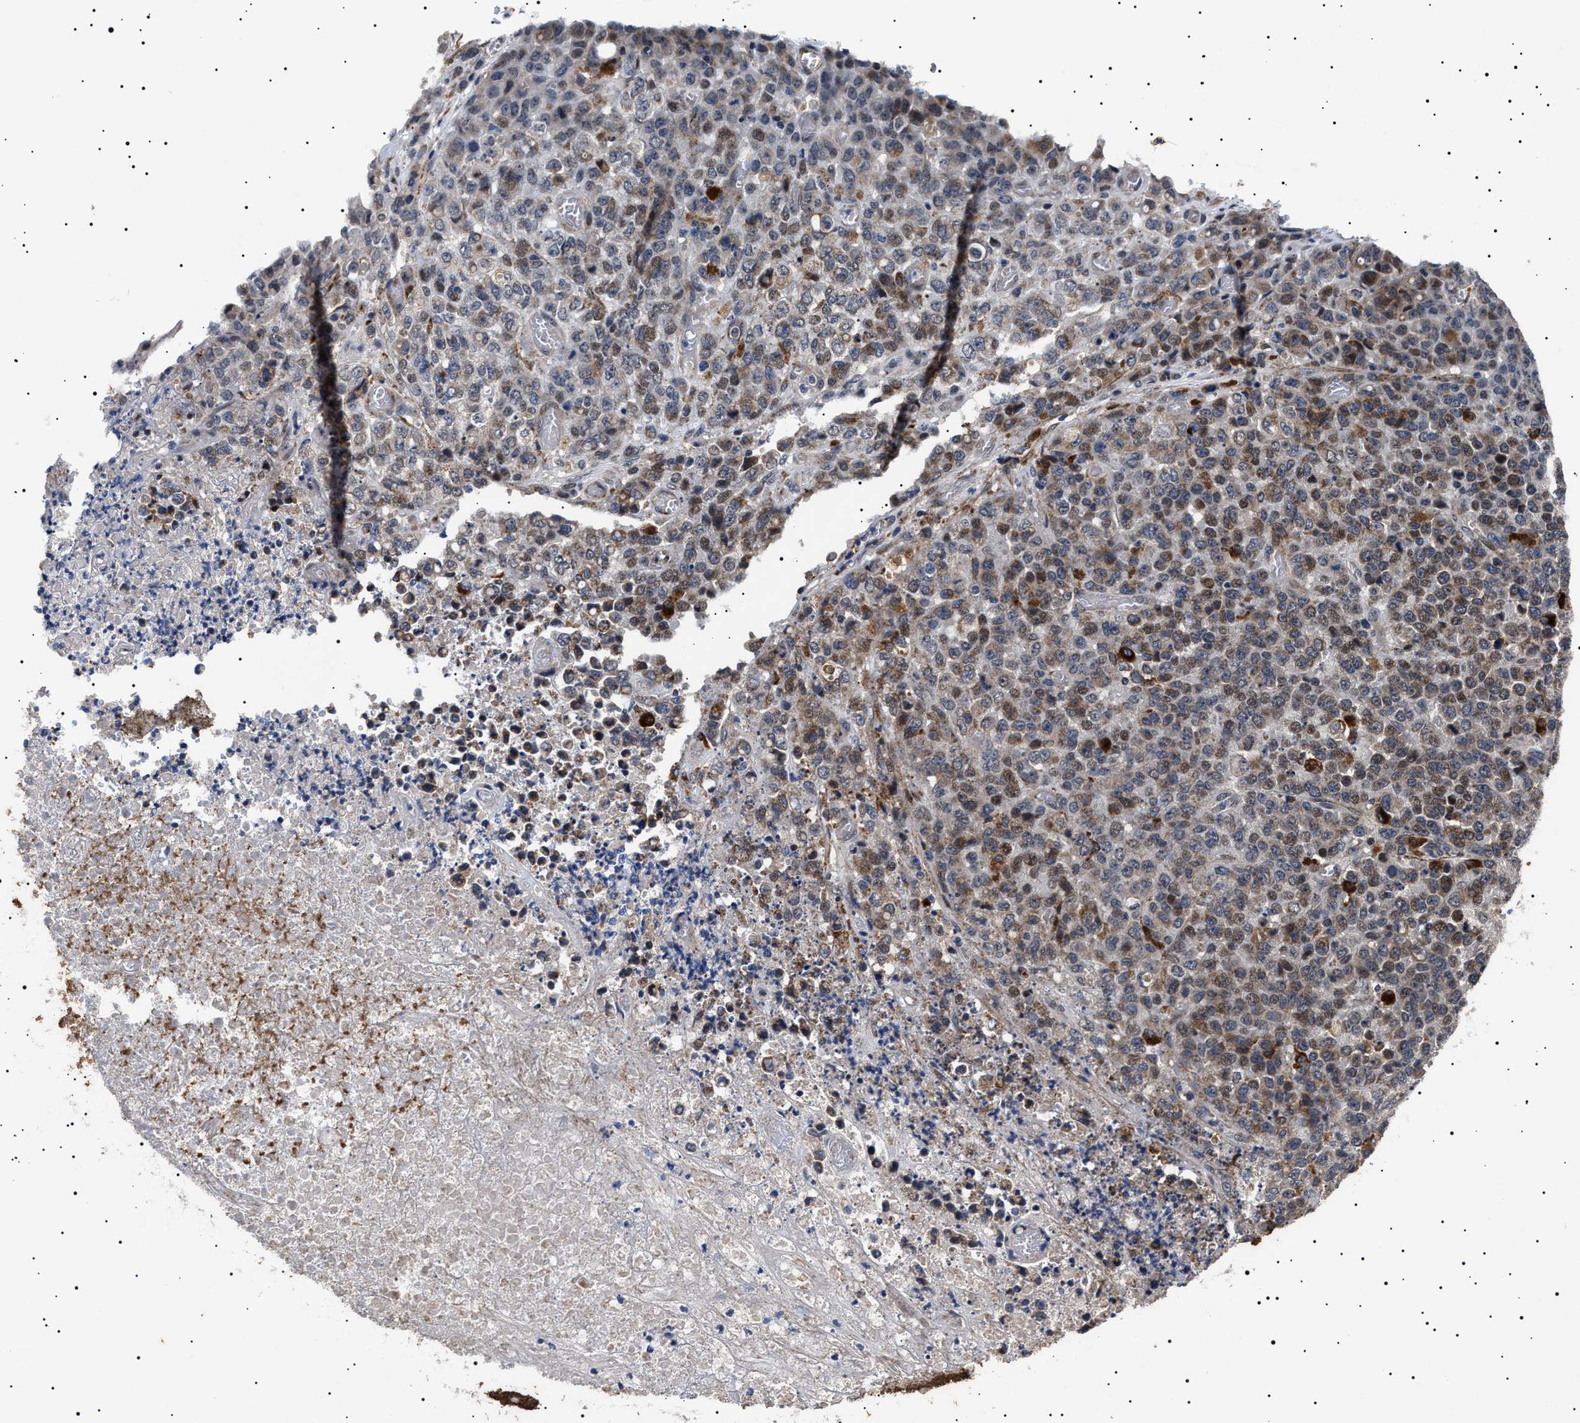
{"staining": {"intensity": "weak", "quantity": "25%-75%", "location": "cytoplasmic/membranous,nuclear"}, "tissue": "stomach cancer", "cell_type": "Tumor cells", "image_type": "cancer", "snomed": [{"axis": "morphology", "description": "Adenocarcinoma, NOS"}, {"axis": "topography", "description": "Stomach"}], "caption": "Weak cytoplasmic/membranous and nuclear protein staining is identified in approximately 25%-75% of tumor cells in stomach cancer (adenocarcinoma).", "gene": "RAB34", "patient": {"sex": "female", "age": 73}}